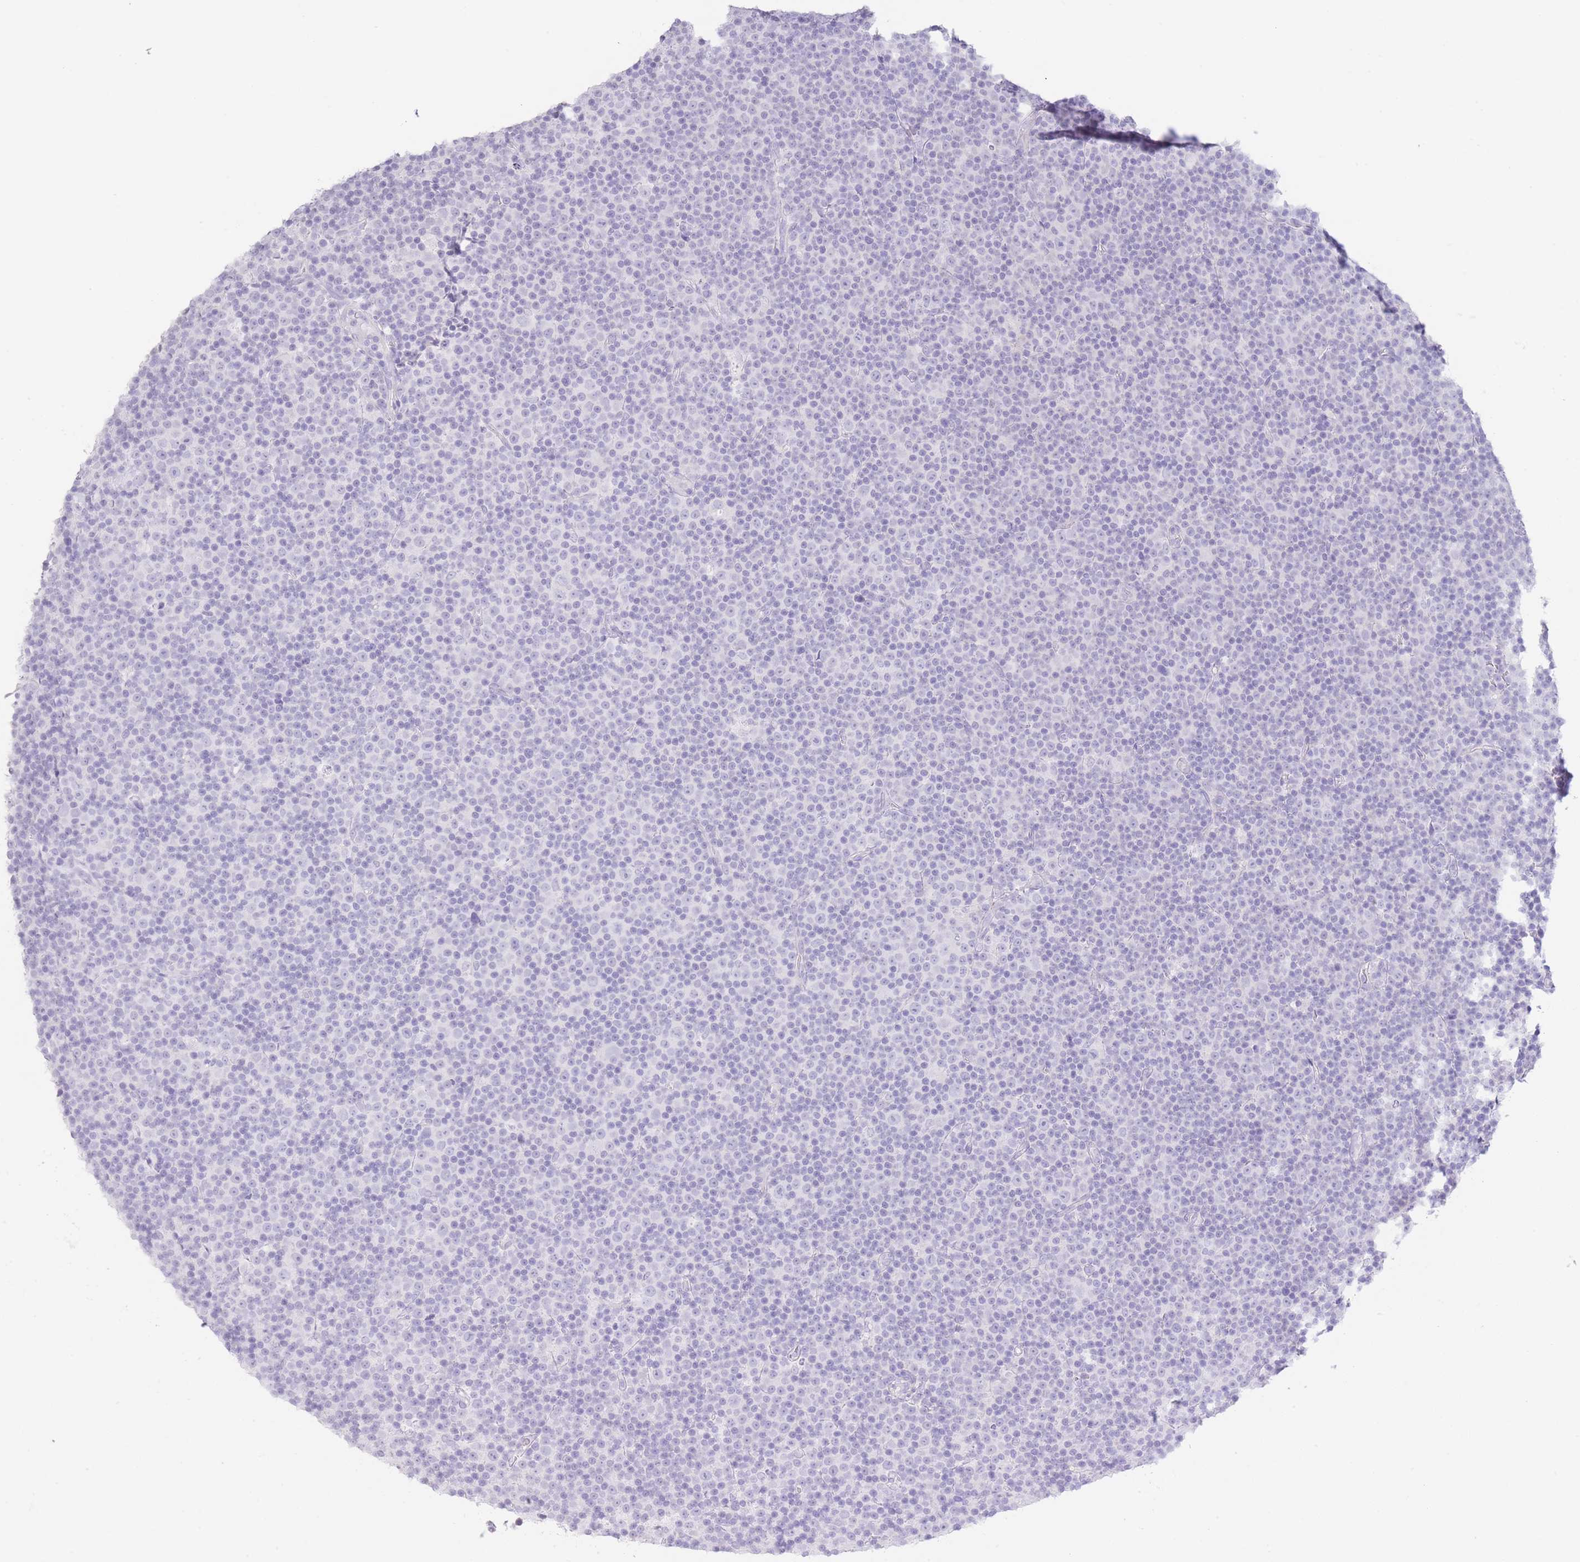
{"staining": {"intensity": "negative", "quantity": "none", "location": "none"}, "tissue": "lymphoma", "cell_type": "Tumor cells", "image_type": "cancer", "snomed": [{"axis": "morphology", "description": "Malignant lymphoma, non-Hodgkin's type, Low grade"}, {"axis": "topography", "description": "Lymph node"}], "caption": "High magnification brightfield microscopy of lymphoma stained with DAB (brown) and counterstained with hematoxylin (blue): tumor cells show no significant expression.", "gene": "PKLR", "patient": {"sex": "female", "age": 67}}